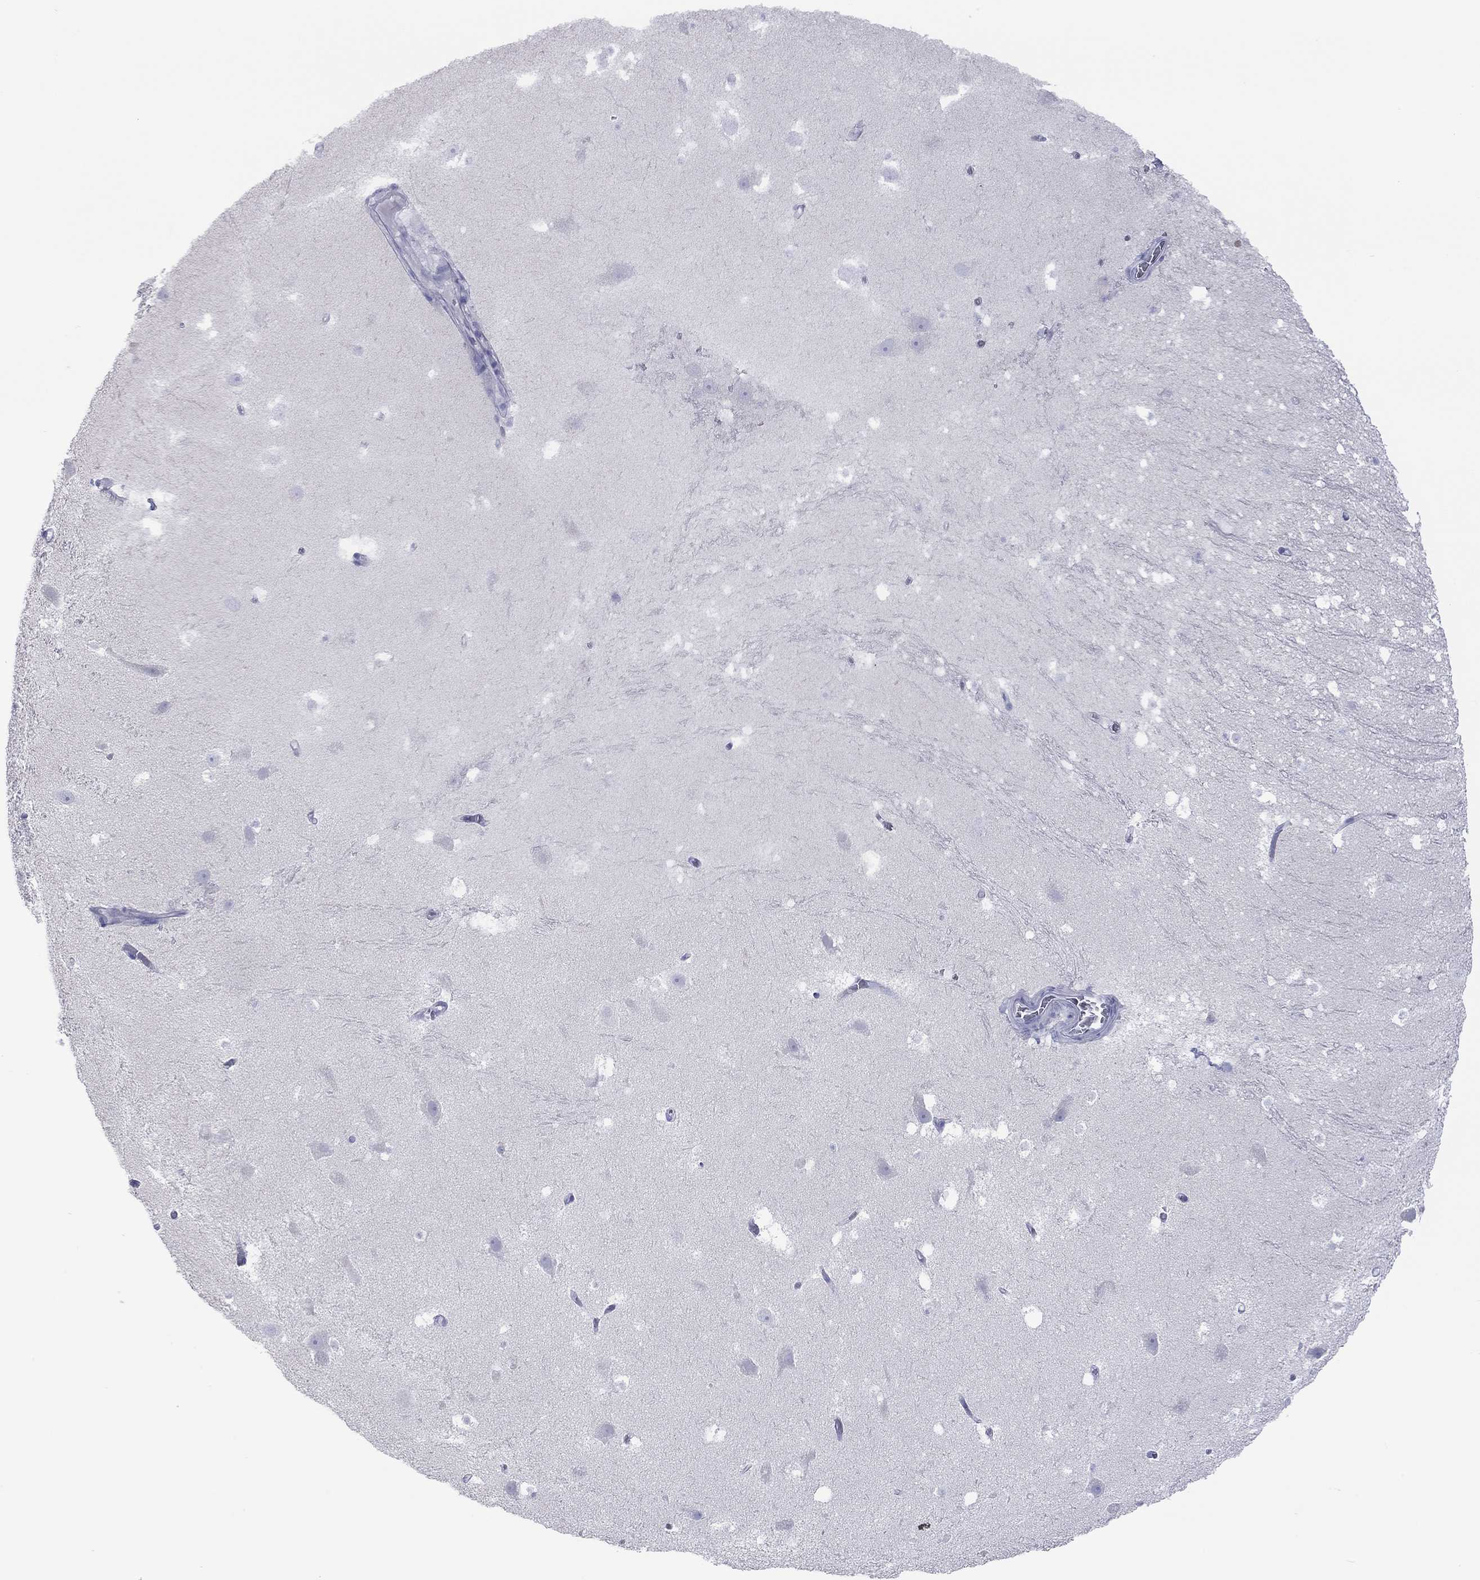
{"staining": {"intensity": "negative", "quantity": "none", "location": "none"}, "tissue": "hippocampus", "cell_type": "Glial cells", "image_type": "normal", "snomed": [{"axis": "morphology", "description": "Normal tissue, NOS"}, {"axis": "topography", "description": "Hippocampus"}], "caption": "A high-resolution image shows immunohistochemistry staining of unremarkable hippocampus, which exhibits no significant staining in glial cells.", "gene": "VSIG10", "patient": {"sex": "male", "age": 26}}